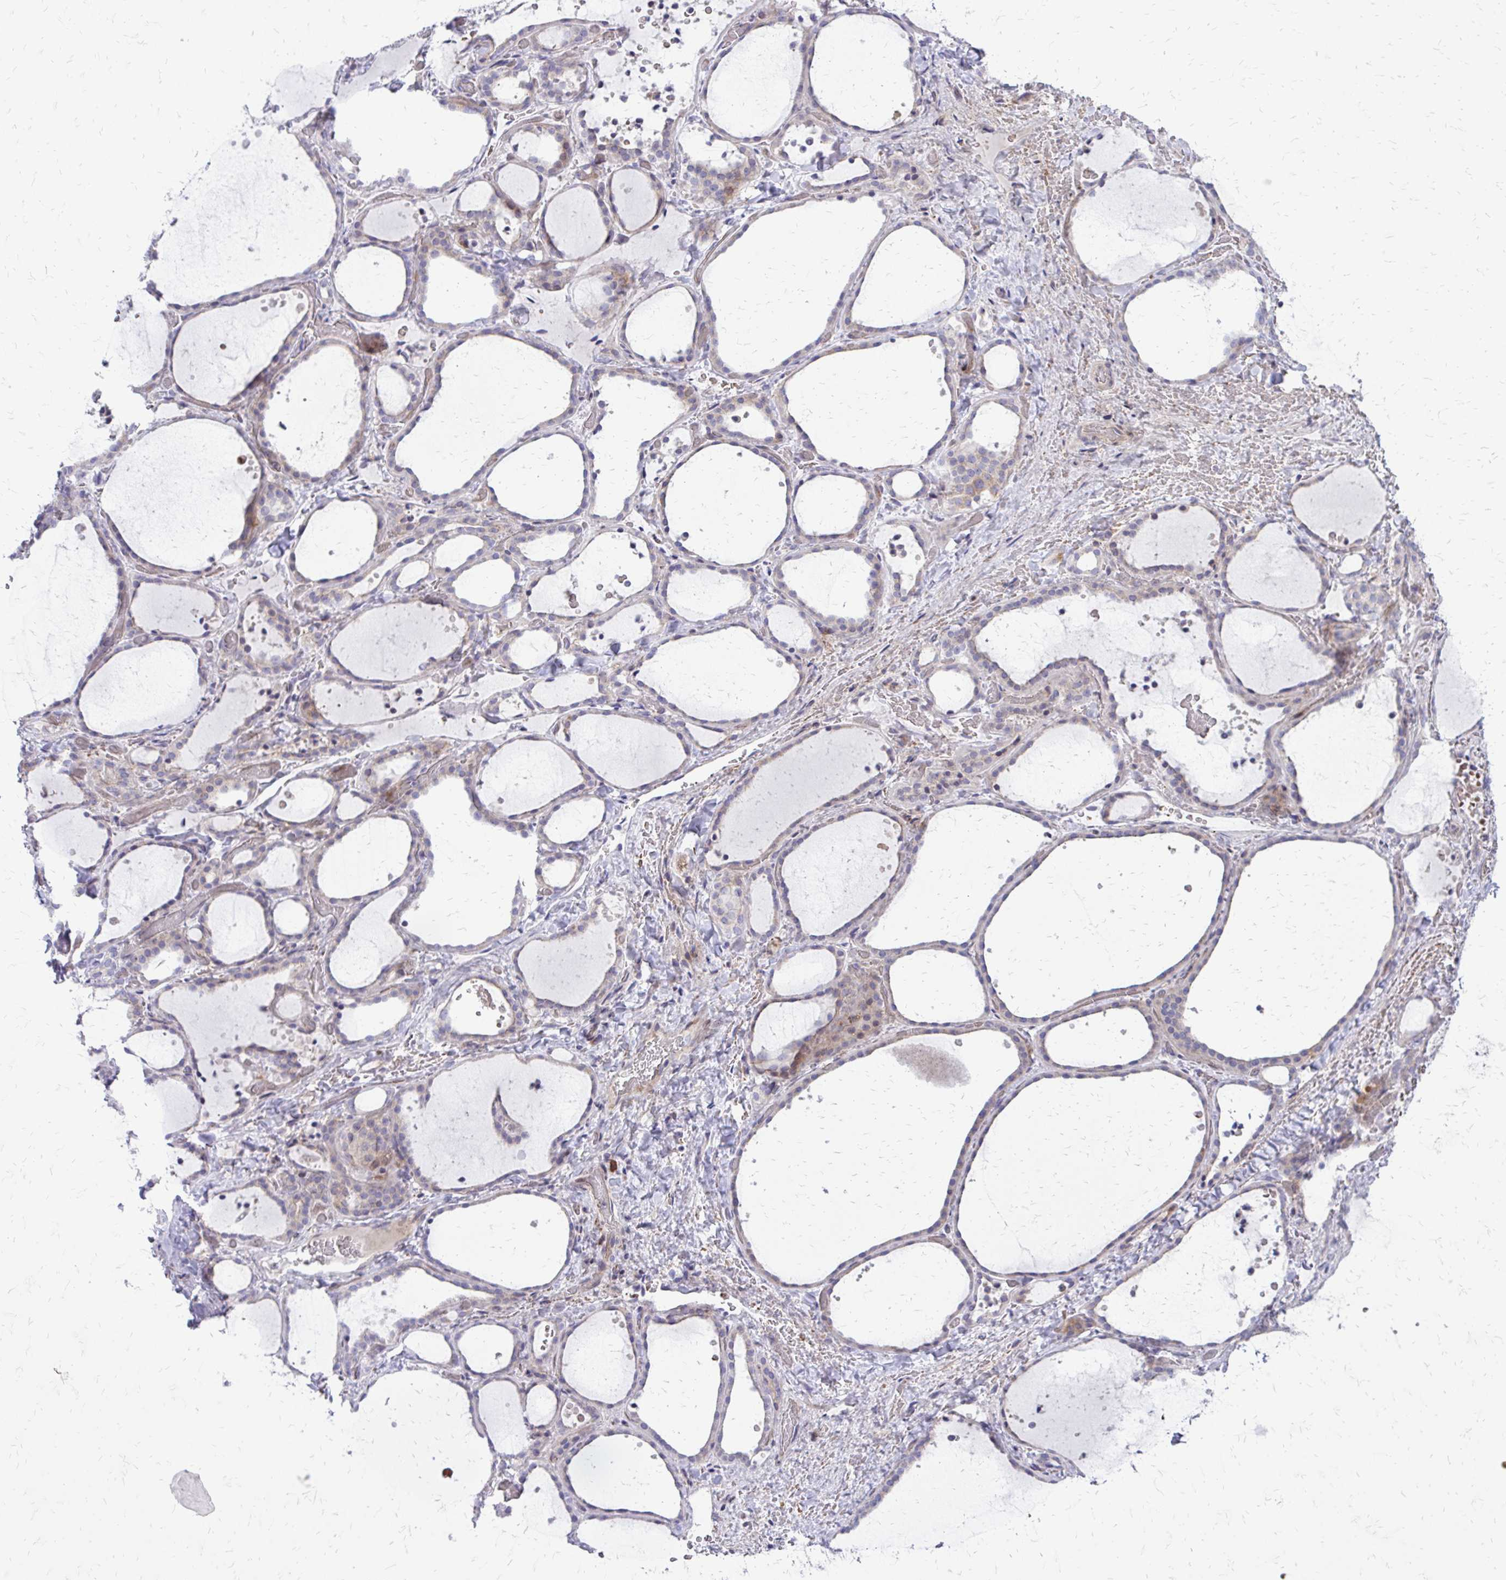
{"staining": {"intensity": "weak", "quantity": "<25%", "location": "cytoplasmic/membranous"}, "tissue": "thyroid gland", "cell_type": "Glandular cells", "image_type": "normal", "snomed": [{"axis": "morphology", "description": "Normal tissue, NOS"}, {"axis": "topography", "description": "Thyroid gland"}], "caption": "Micrograph shows no protein staining in glandular cells of normal thyroid gland. (Brightfield microscopy of DAB immunohistochemistry (IHC) at high magnification).", "gene": "FUNDC2", "patient": {"sex": "female", "age": 36}}